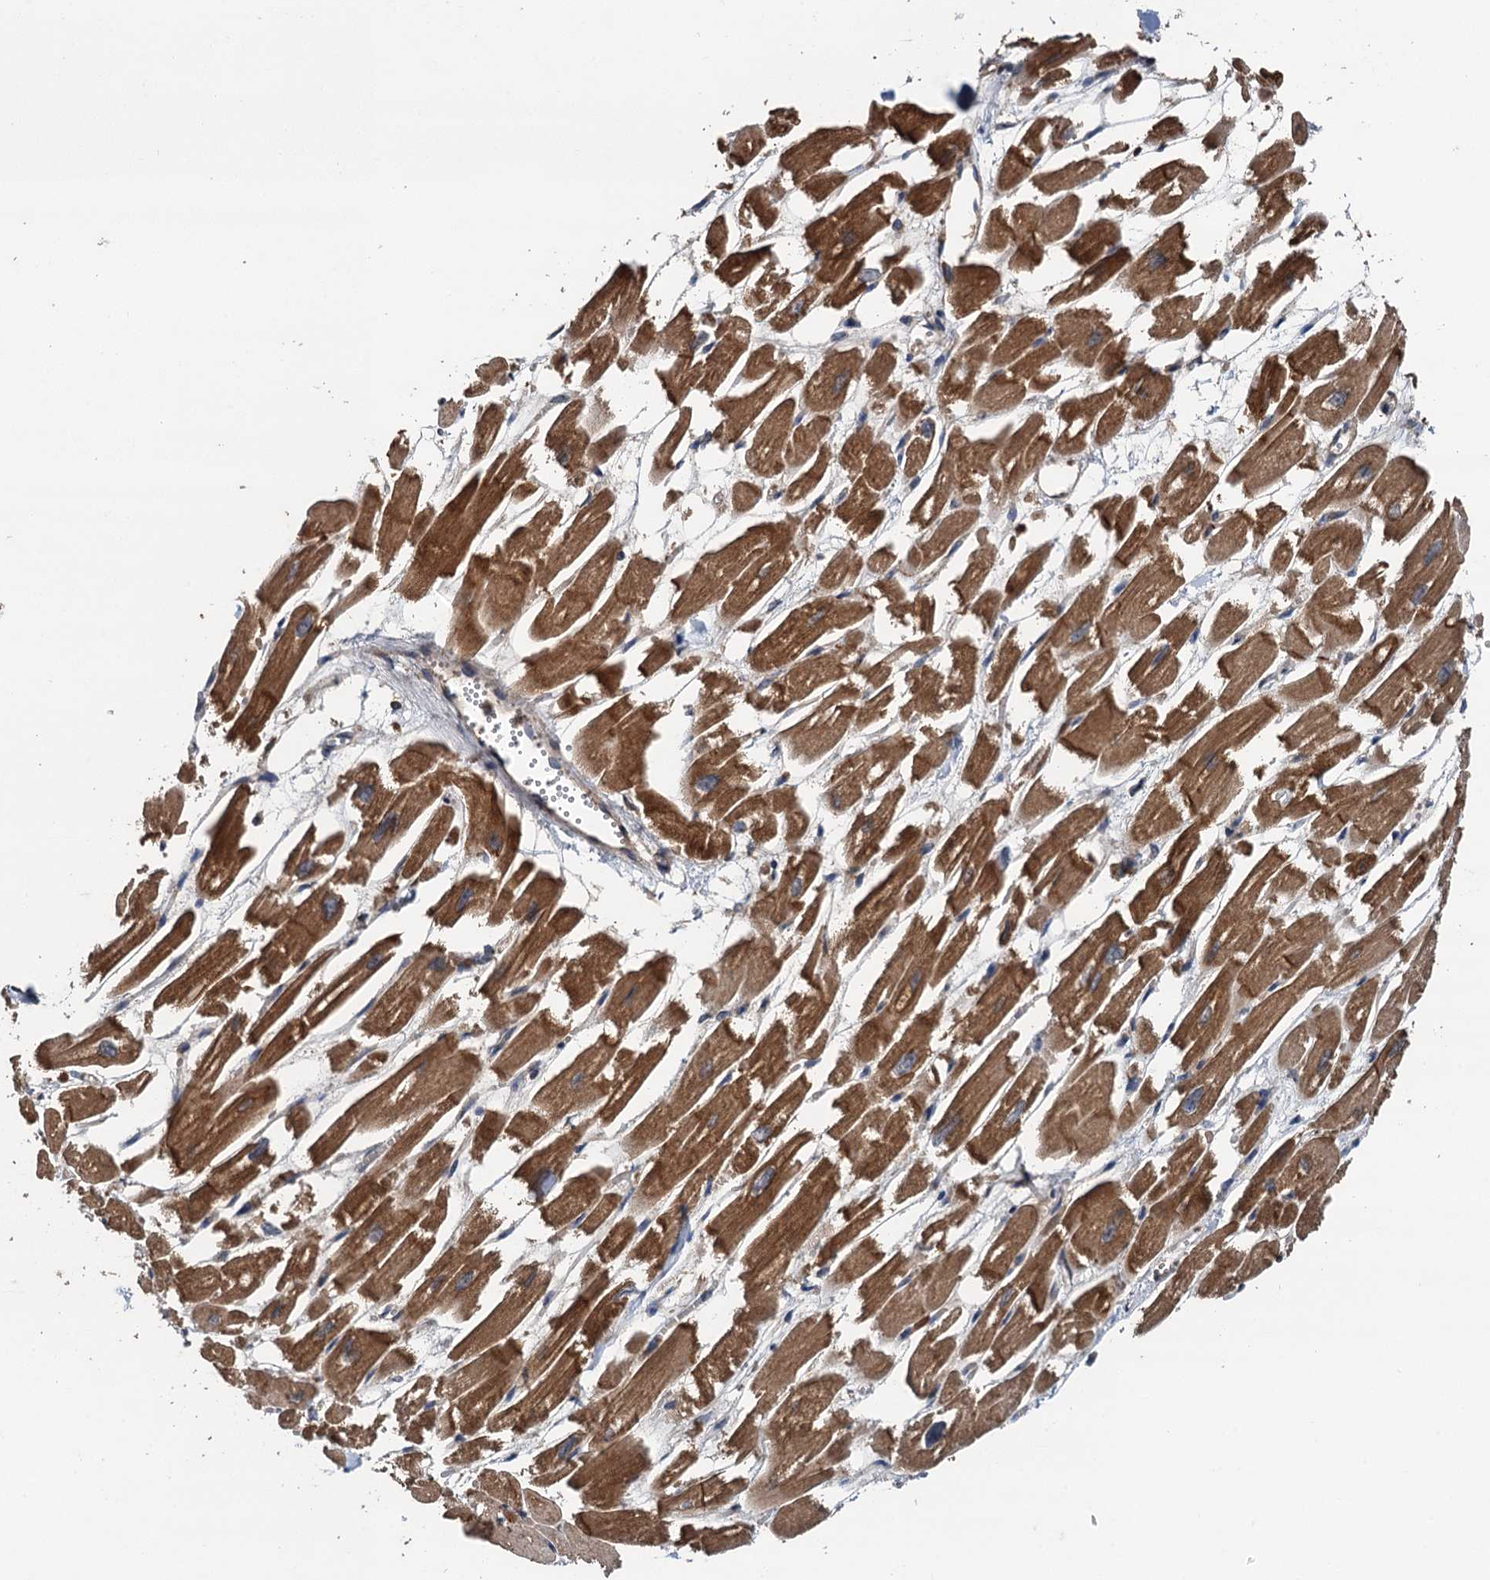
{"staining": {"intensity": "moderate", "quantity": ">75%", "location": "cytoplasmic/membranous"}, "tissue": "heart muscle", "cell_type": "Cardiomyocytes", "image_type": "normal", "snomed": [{"axis": "morphology", "description": "Normal tissue, NOS"}, {"axis": "topography", "description": "Heart"}], "caption": "DAB (3,3'-diaminobenzidine) immunohistochemical staining of normal heart muscle shows moderate cytoplasmic/membranous protein expression in approximately >75% of cardiomyocytes.", "gene": "BORCS5", "patient": {"sex": "male", "age": 54}}